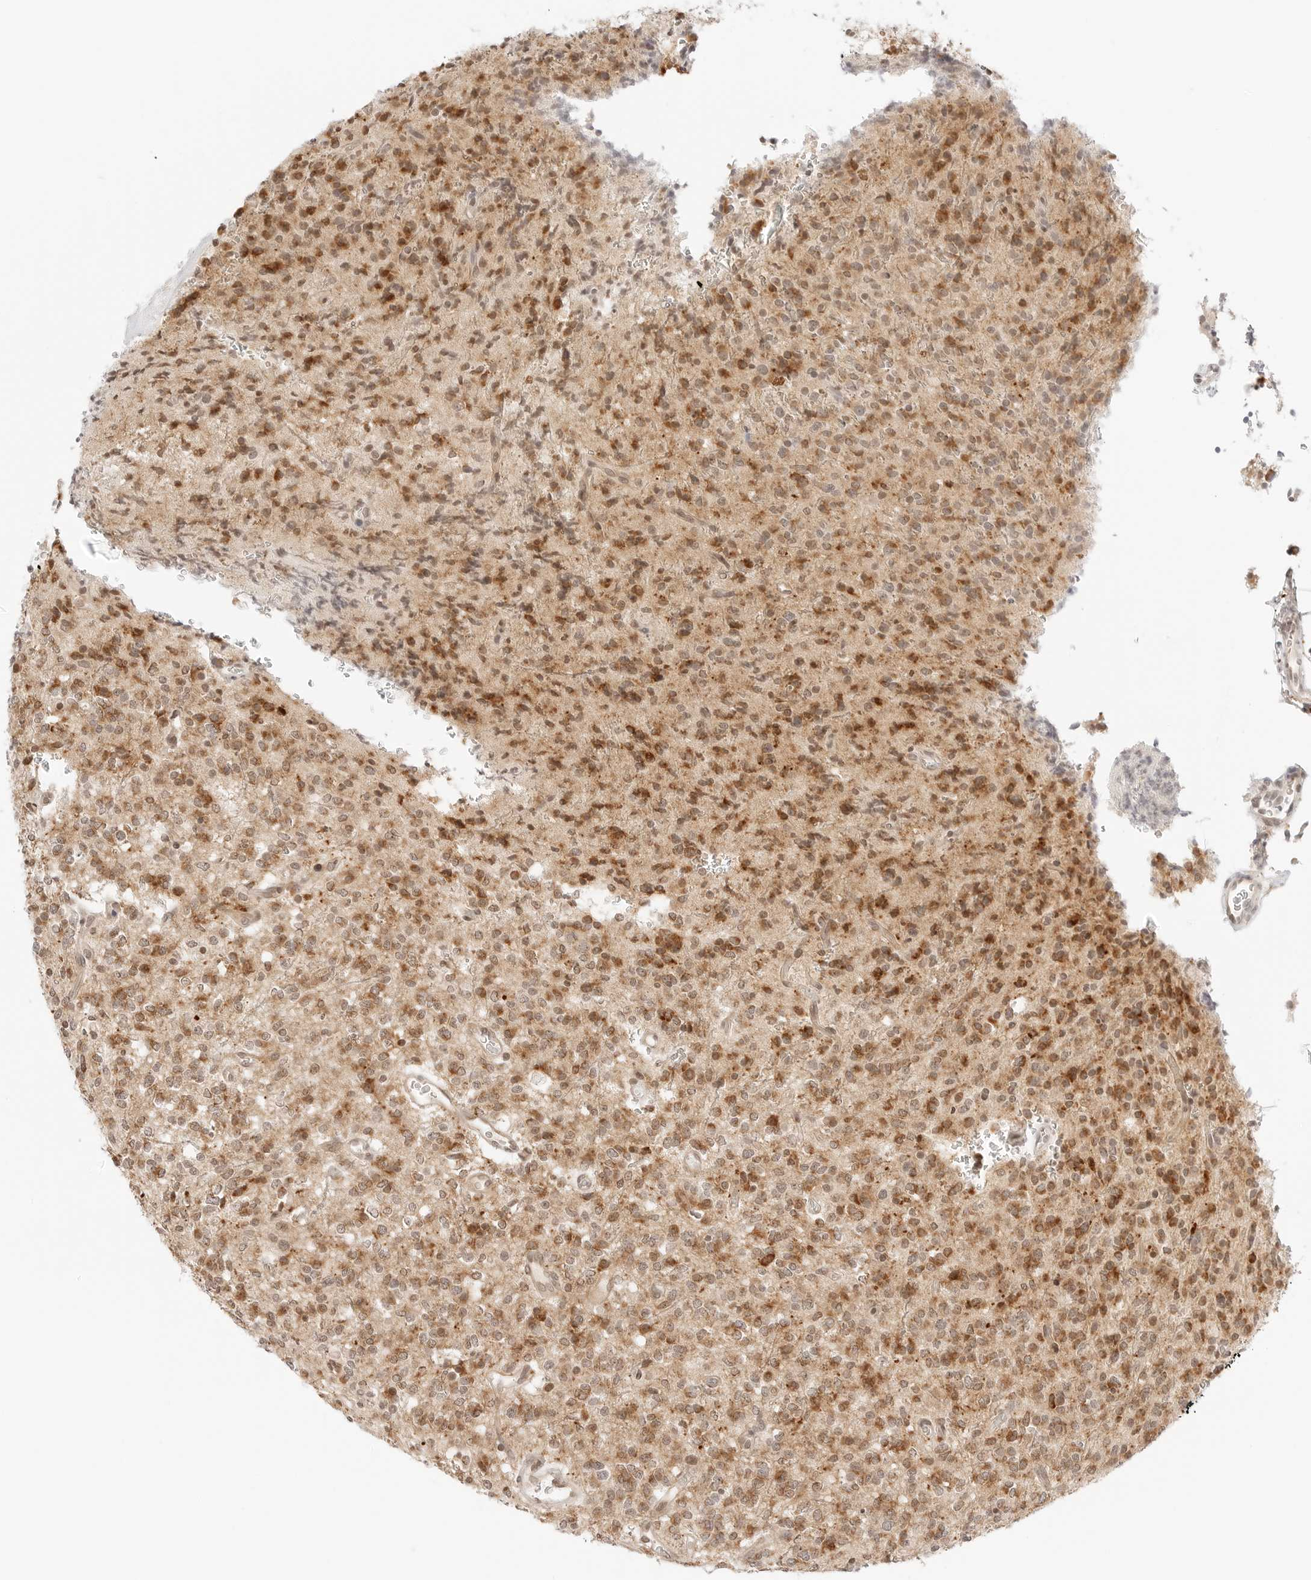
{"staining": {"intensity": "moderate", "quantity": ">75%", "location": "cytoplasmic/membranous,nuclear"}, "tissue": "glioma", "cell_type": "Tumor cells", "image_type": "cancer", "snomed": [{"axis": "morphology", "description": "Glioma, malignant, High grade"}, {"axis": "topography", "description": "Brain"}], "caption": "Protein staining of high-grade glioma (malignant) tissue exhibits moderate cytoplasmic/membranous and nuclear staining in about >75% of tumor cells. (IHC, brightfield microscopy, high magnification).", "gene": "RPS6KL1", "patient": {"sex": "male", "age": 34}}